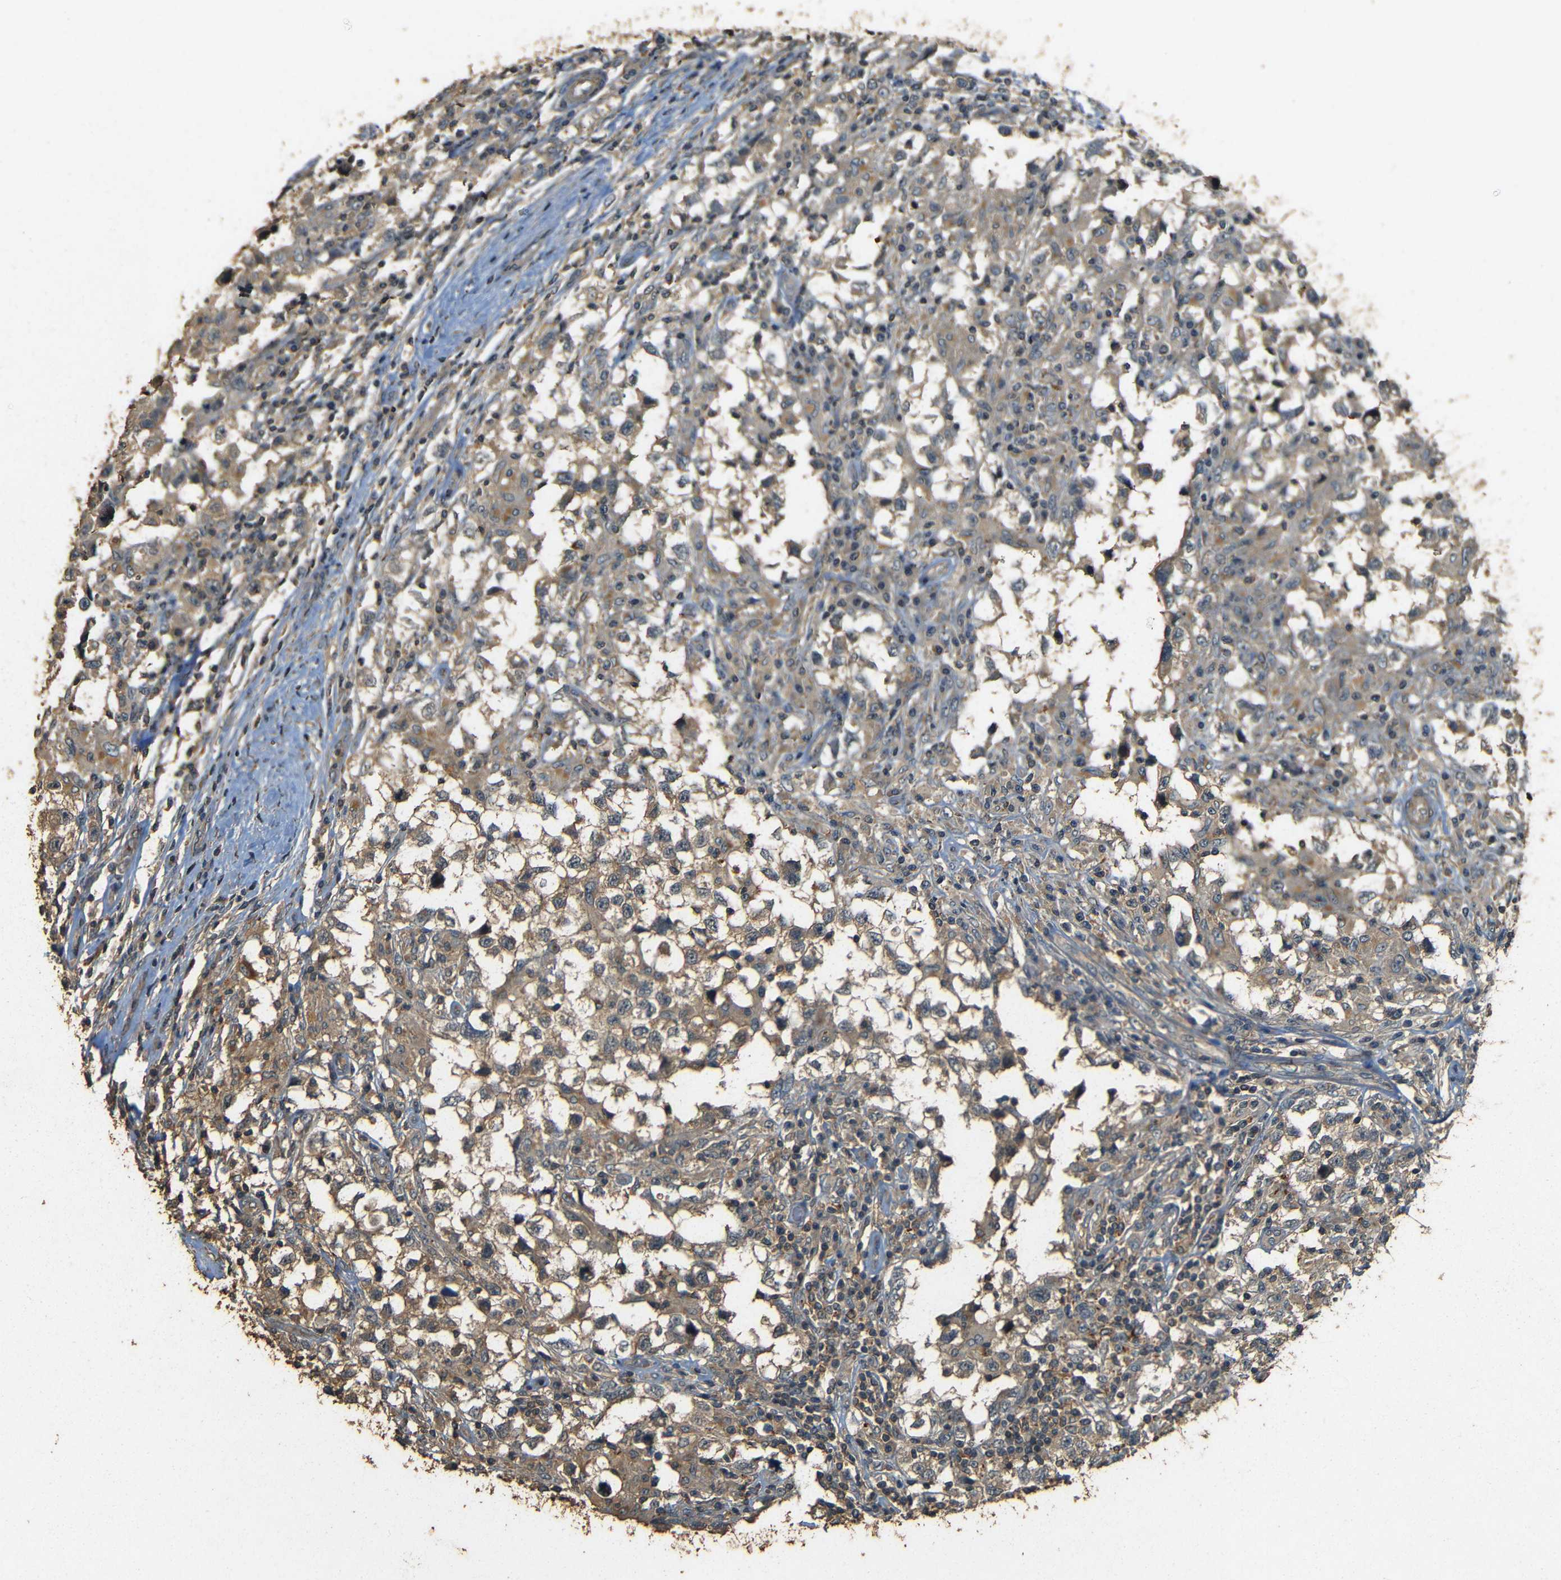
{"staining": {"intensity": "weak", "quantity": ">75%", "location": "cytoplasmic/membranous"}, "tissue": "testis cancer", "cell_type": "Tumor cells", "image_type": "cancer", "snomed": [{"axis": "morphology", "description": "Carcinoma, Embryonal, NOS"}, {"axis": "topography", "description": "Testis"}], "caption": "Brown immunohistochemical staining in human testis embryonal carcinoma reveals weak cytoplasmic/membranous staining in approximately >75% of tumor cells.", "gene": "PDE5A", "patient": {"sex": "male", "age": 21}}